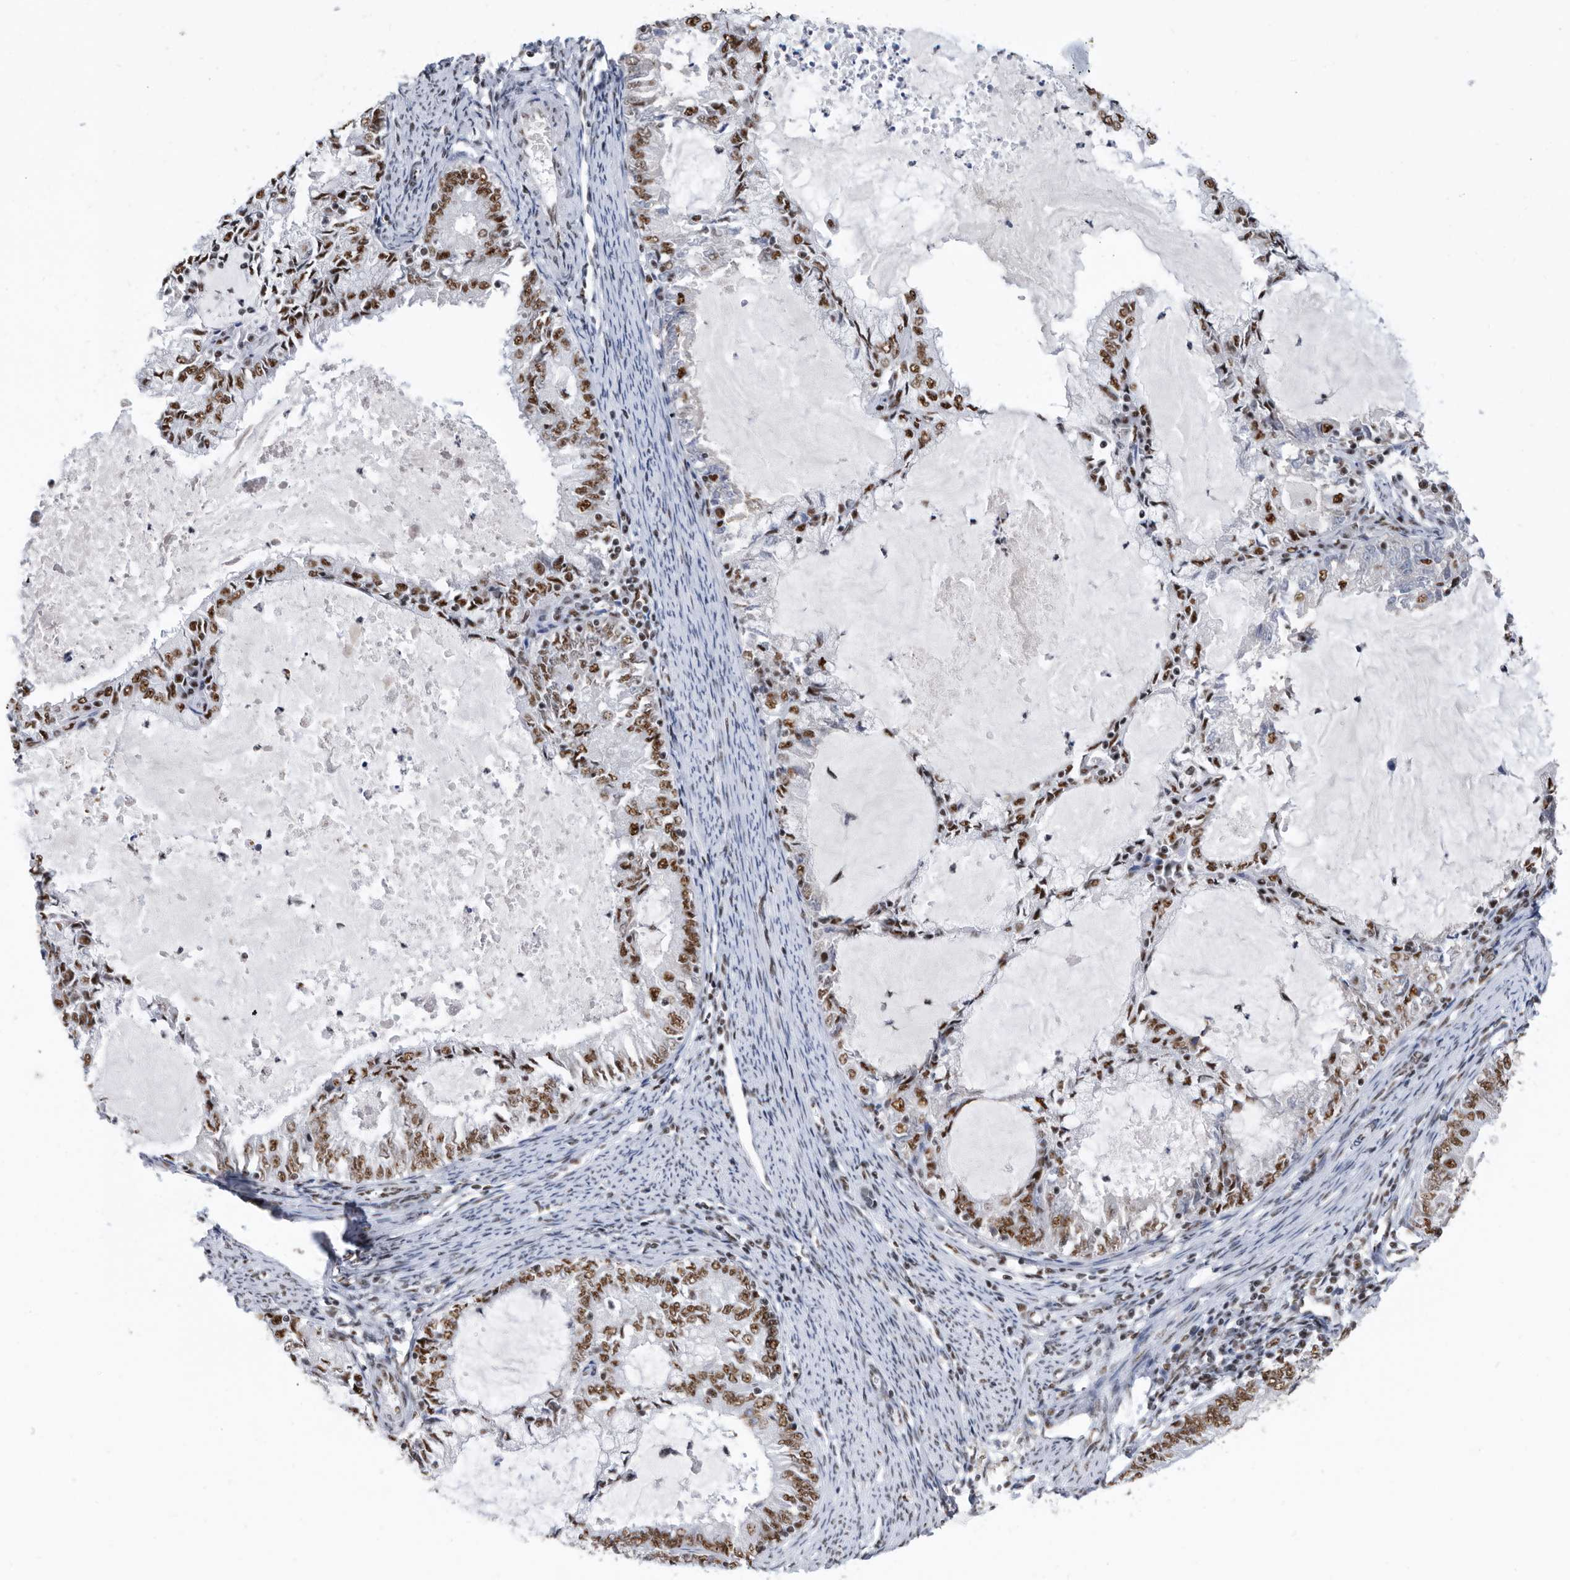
{"staining": {"intensity": "moderate", "quantity": "25%-75%", "location": "nuclear"}, "tissue": "endometrial cancer", "cell_type": "Tumor cells", "image_type": "cancer", "snomed": [{"axis": "morphology", "description": "Adenocarcinoma, NOS"}, {"axis": "topography", "description": "Endometrium"}], "caption": "Endometrial cancer was stained to show a protein in brown. There is medium levels of moderate nuclear staining in approximately 25%-75% of tumor cells. The protein is stained brown, and the nuclei are stained in blue (DAB IHC with brightfield microscopy, high magnification).", "gene": "SF3A1", "patient": {"sex": "female", "age": 57}}